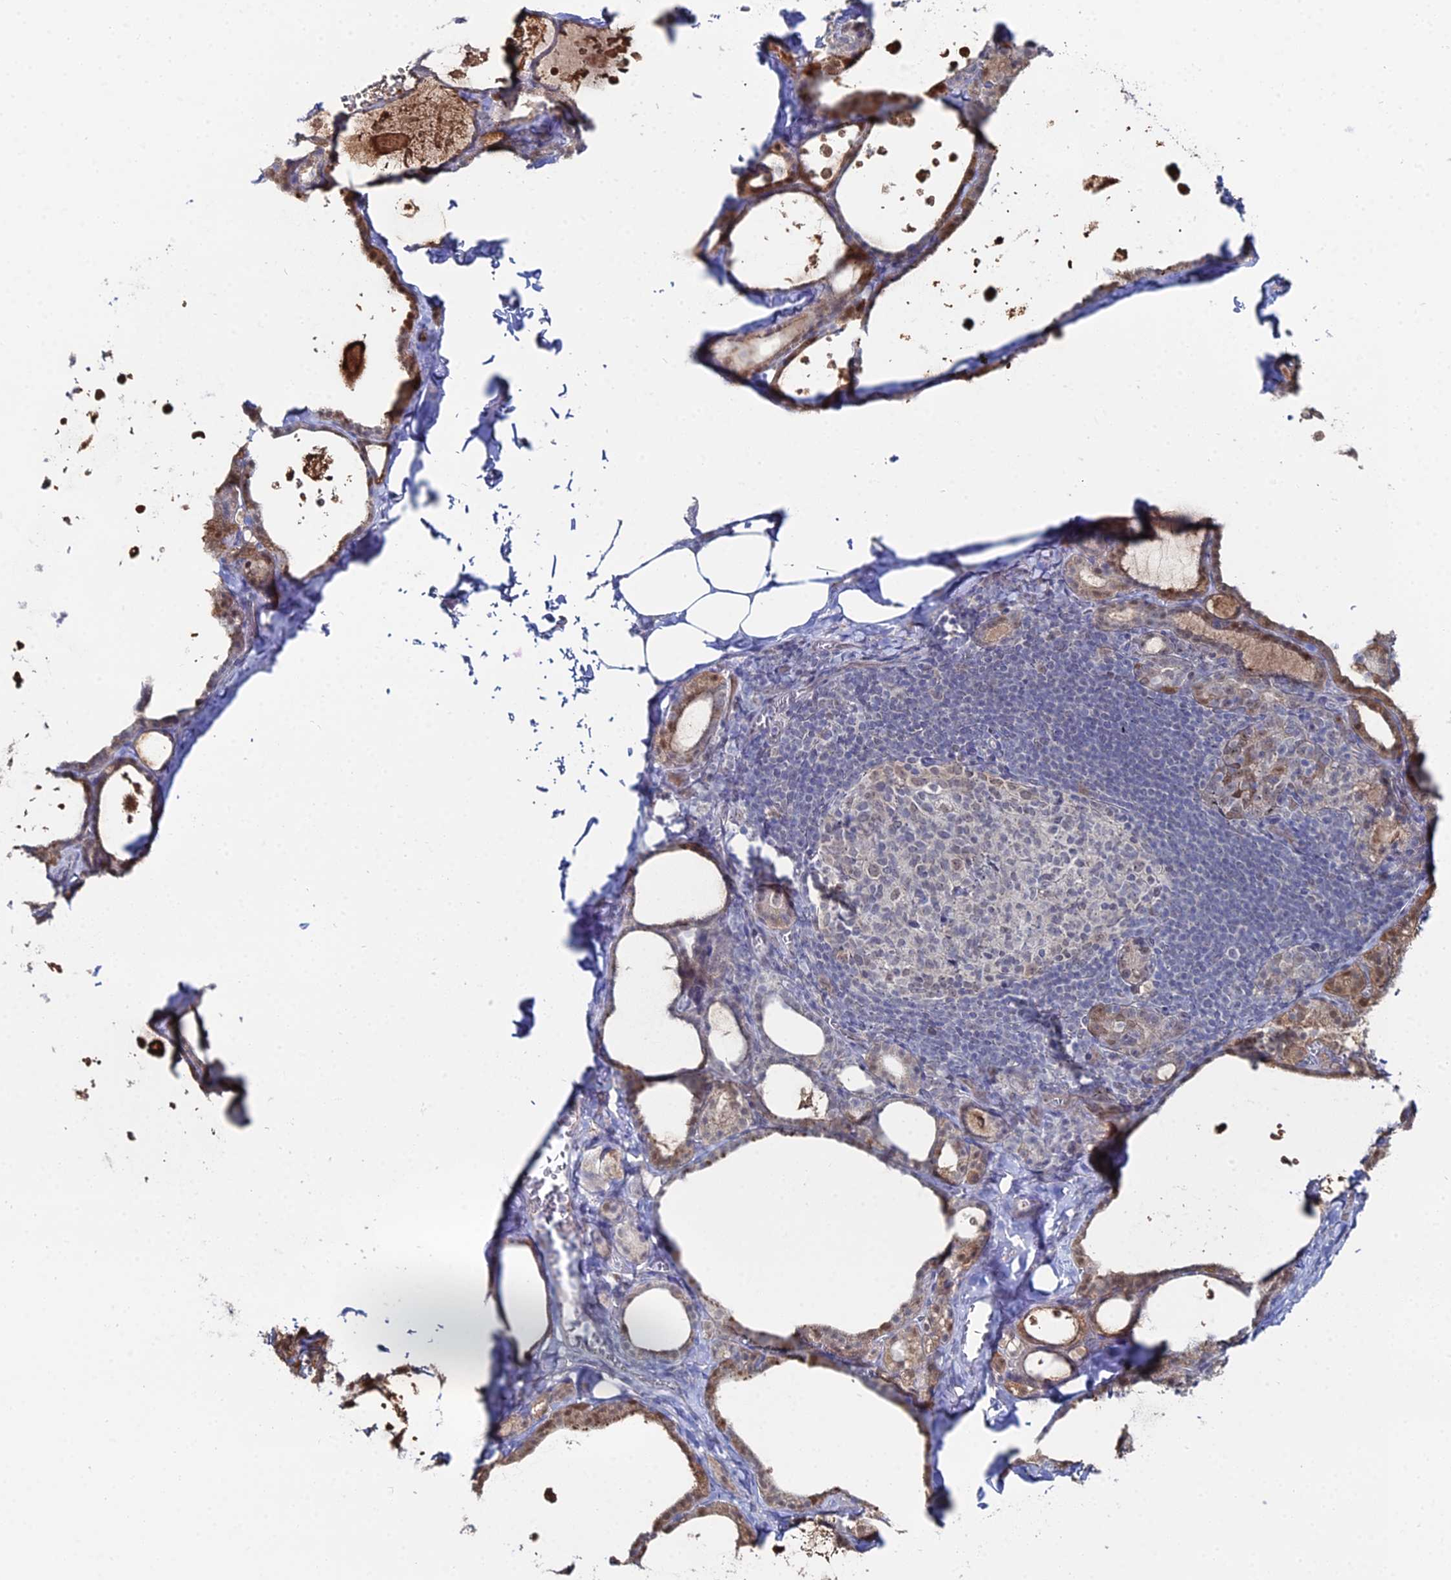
{"staining": {"intensity": "moderate", "quantity": "25%-75%", "location": "cytoplasmic/membranous,nuclear"}, "tissue": "thyroid gland", "cell_type": "Glandular cells", "image_type": "normal", "snomed": [{"axis": "morphology", "description": "Normal tissue, NOS"}, {"axis": "topography", "description": "Thyroid gland"}], "caption": "IHC image of benign thyroid gland: human thyroid gland stained using immunohistochemistry (IHC) displays medium levels of moderate protein expression localized specifically in the cytoplasmic/membranous,nuclear of glandular cells, appearing as a cytoplasmic/membranous,nuclear brown color.", "gene": "THAP4", "patient": {"sex": "male", "age": 56}}